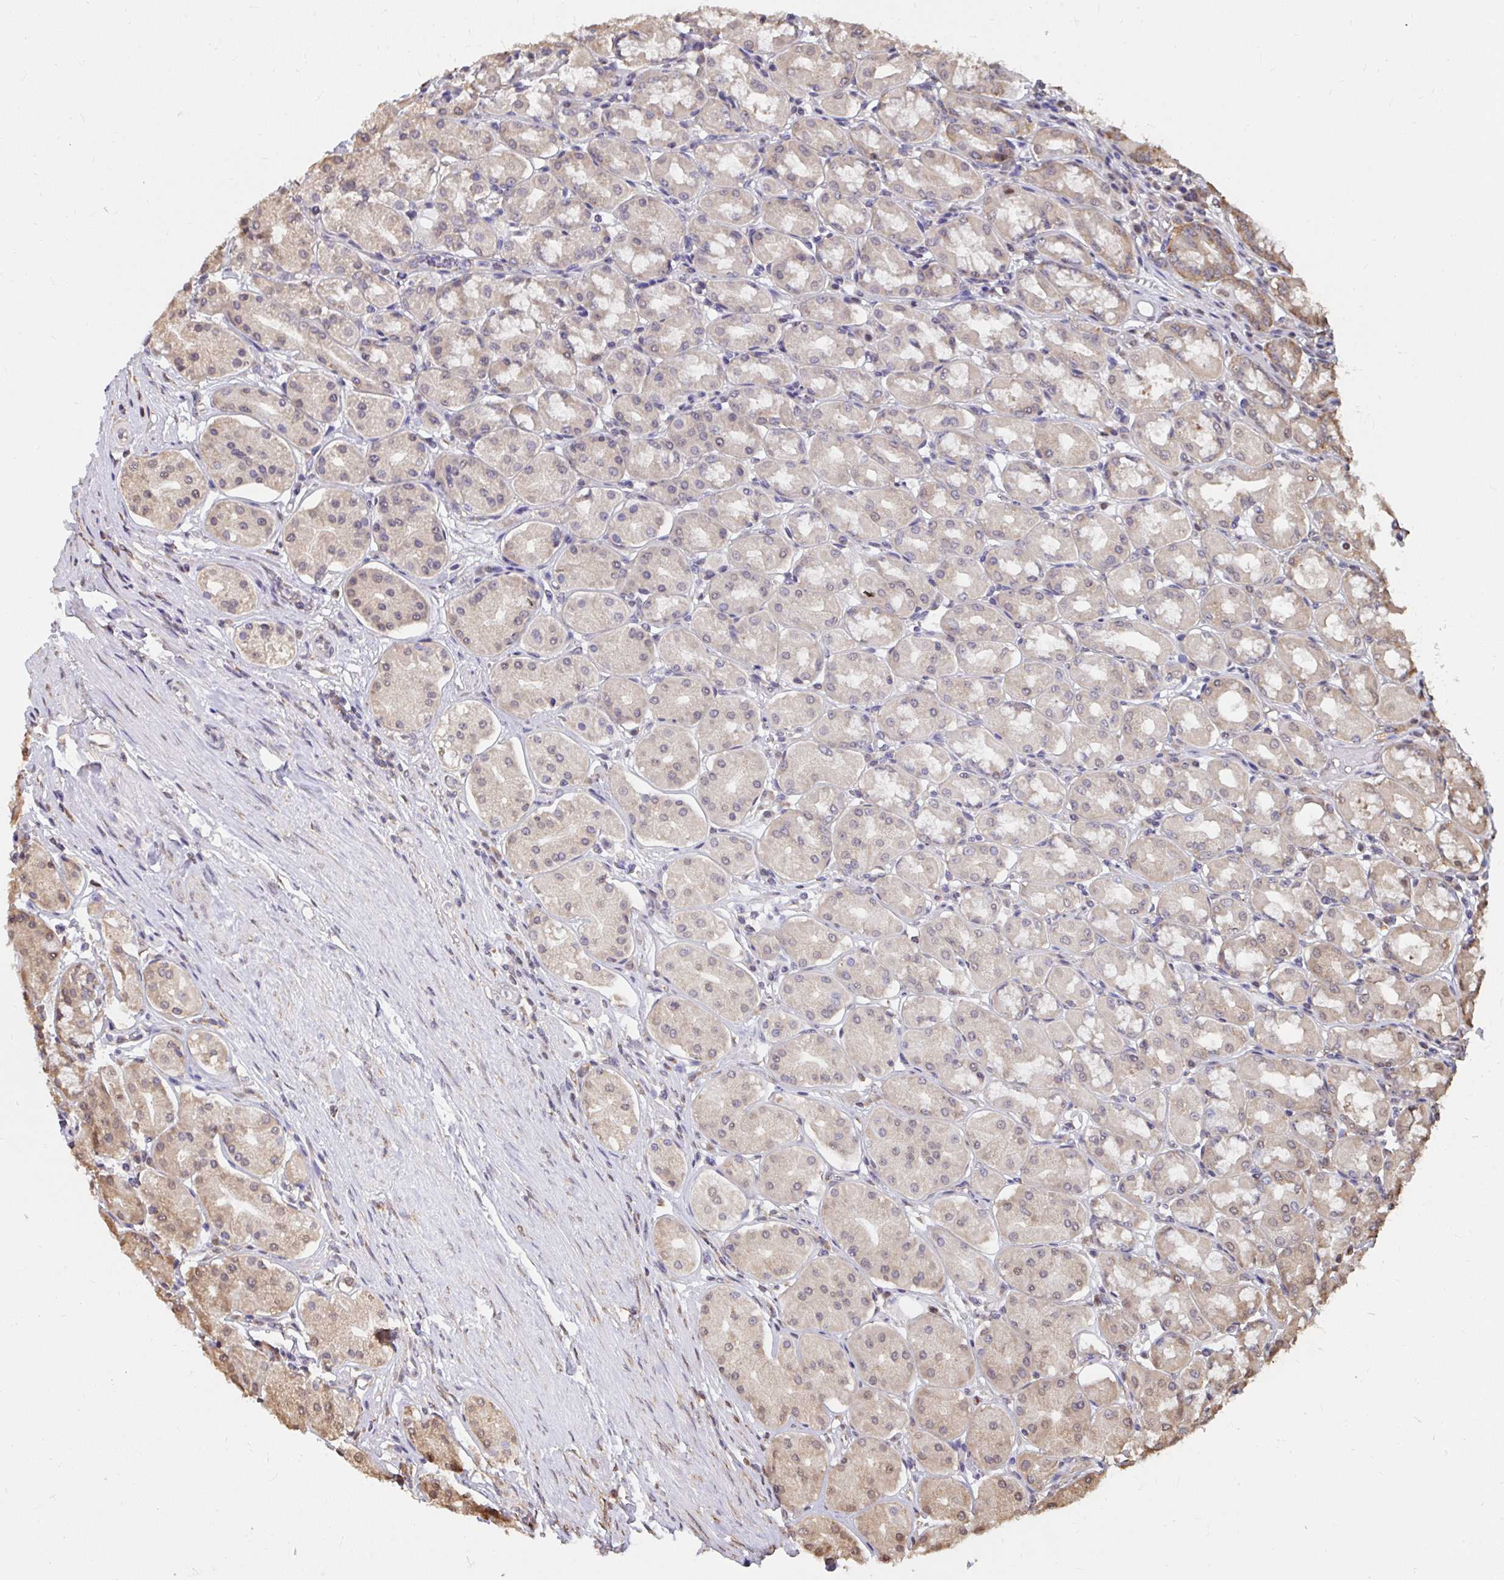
{"staining": {"intensity": "weak", "quantity": "25%-75%", "location": "cytoplasmic/membranous,nuclear"}, "tissue": "stomach", "cell_type": "Glandular cells", "image_type": "normal", "snomed": [{"axis": "morphology", "description": "Normal tissue, NOS"}, {"axis": "topography", "description": "Stomach"}, {"axis": "topography", "description": "Stomach, lower"}], "caption": "This image exhibits IHC staining of unremarkable human stomach, with low weak cytoplasmic/membranous,nuclear expression in about 25%-75% of glandular cells.", "gene": "SYNCRIP", "patient": {"sex": "female", "age": 56}}